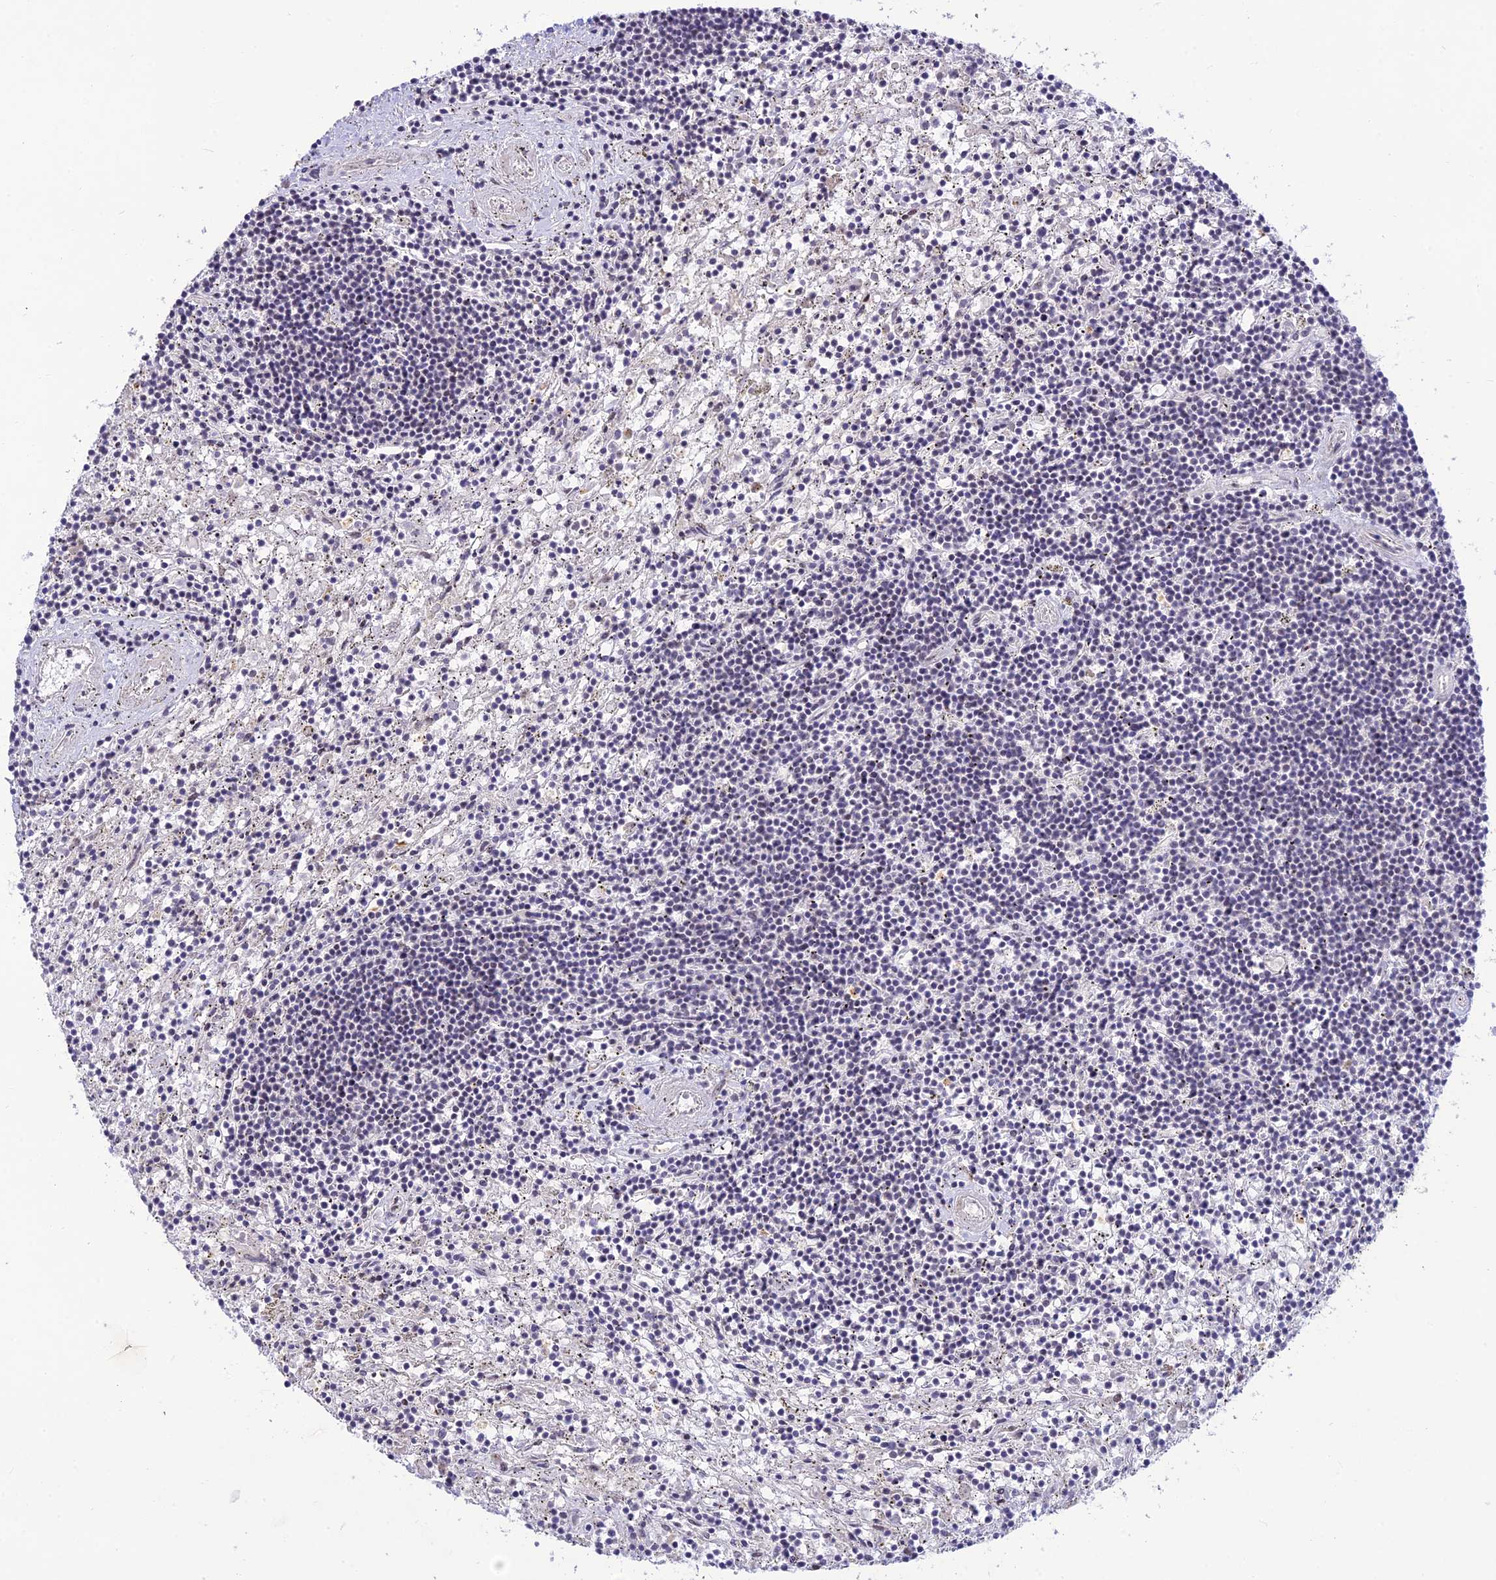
{"staining": {"intensity": "negative", "quantity": "none", "location": "none"}, "tissue": "lymphoma", "cell_type": "Tumor cells", "image_type": "cancer", "snomed": [{"axis": "morphology", "description": "Malignant lymphoma, non-Hodgkin's type, Low grade"}, {"axis": "topography", "description": "Spleen"}], "caption": "IHC of human lymphoma displays no expression in tumor cells.", "gene": "MICOS13", "patient": {"sex": "male", "age": 76}}